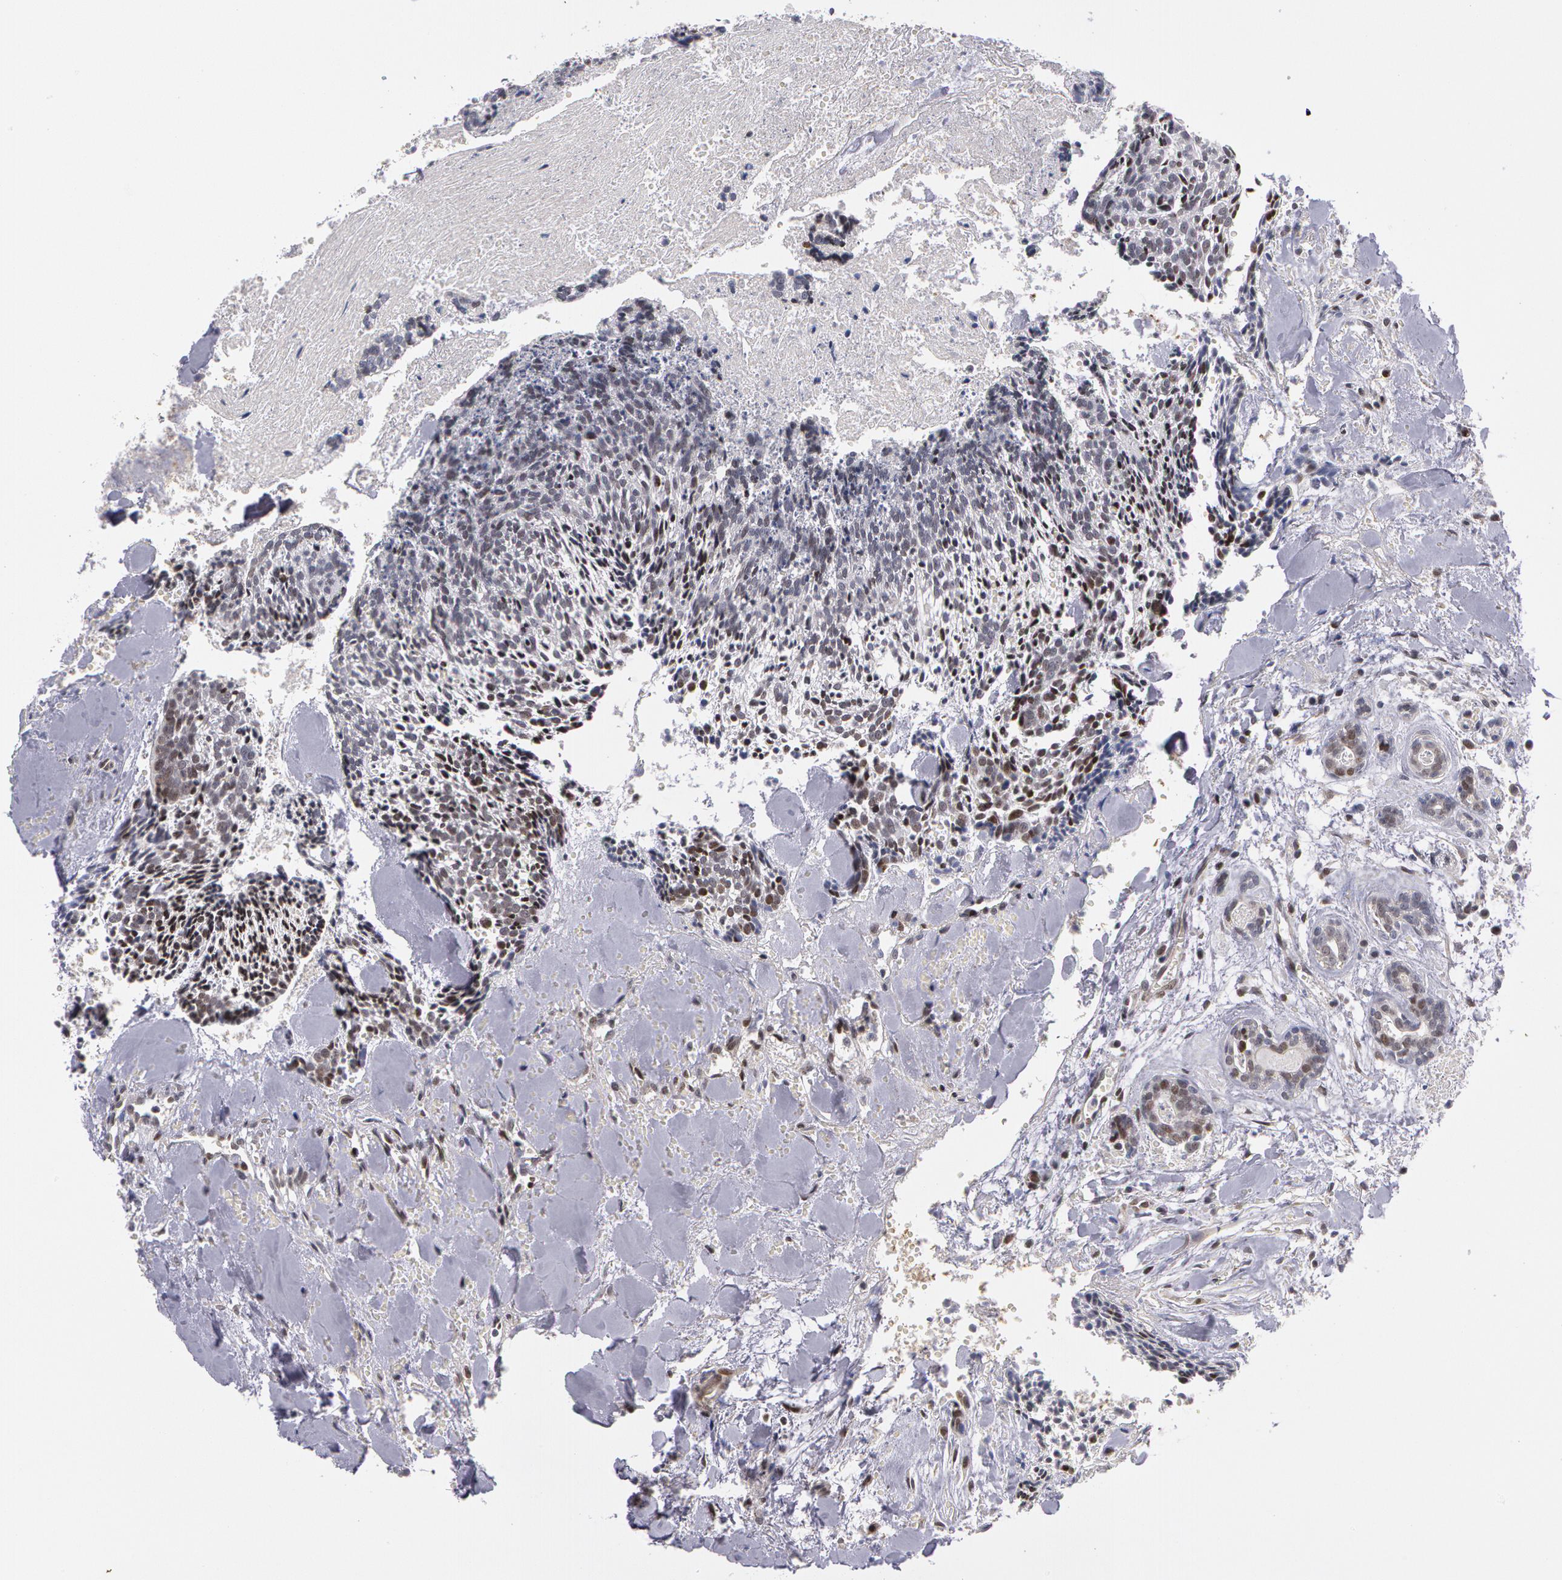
{"staining": {"intensity": "weak", "quantity": "<25%", "location": "nuclear"}, "tissue": "head and neck cancer", "cell_type": "Tumor cells", "image_type": "cancer", "snomed": [{"axis": "morphology", "description": "Squamous cell carcinoma, NOS"}, {"axis": "topography", "description": "Salivary gland"}, {"axis": "topography", "description": "Head-Neck"}], "caption": "This is a image of immunohistochemistry (IHC) staining of squamous cell carcinoma (head and neck), which shows no expression in tumor cells. The staining is performed using DAB brown chromogen with nuclei counter-stained in using hematoxylin.", "gene": "PRICKLE1", "patient": {"sex": "male", "age": 70}}